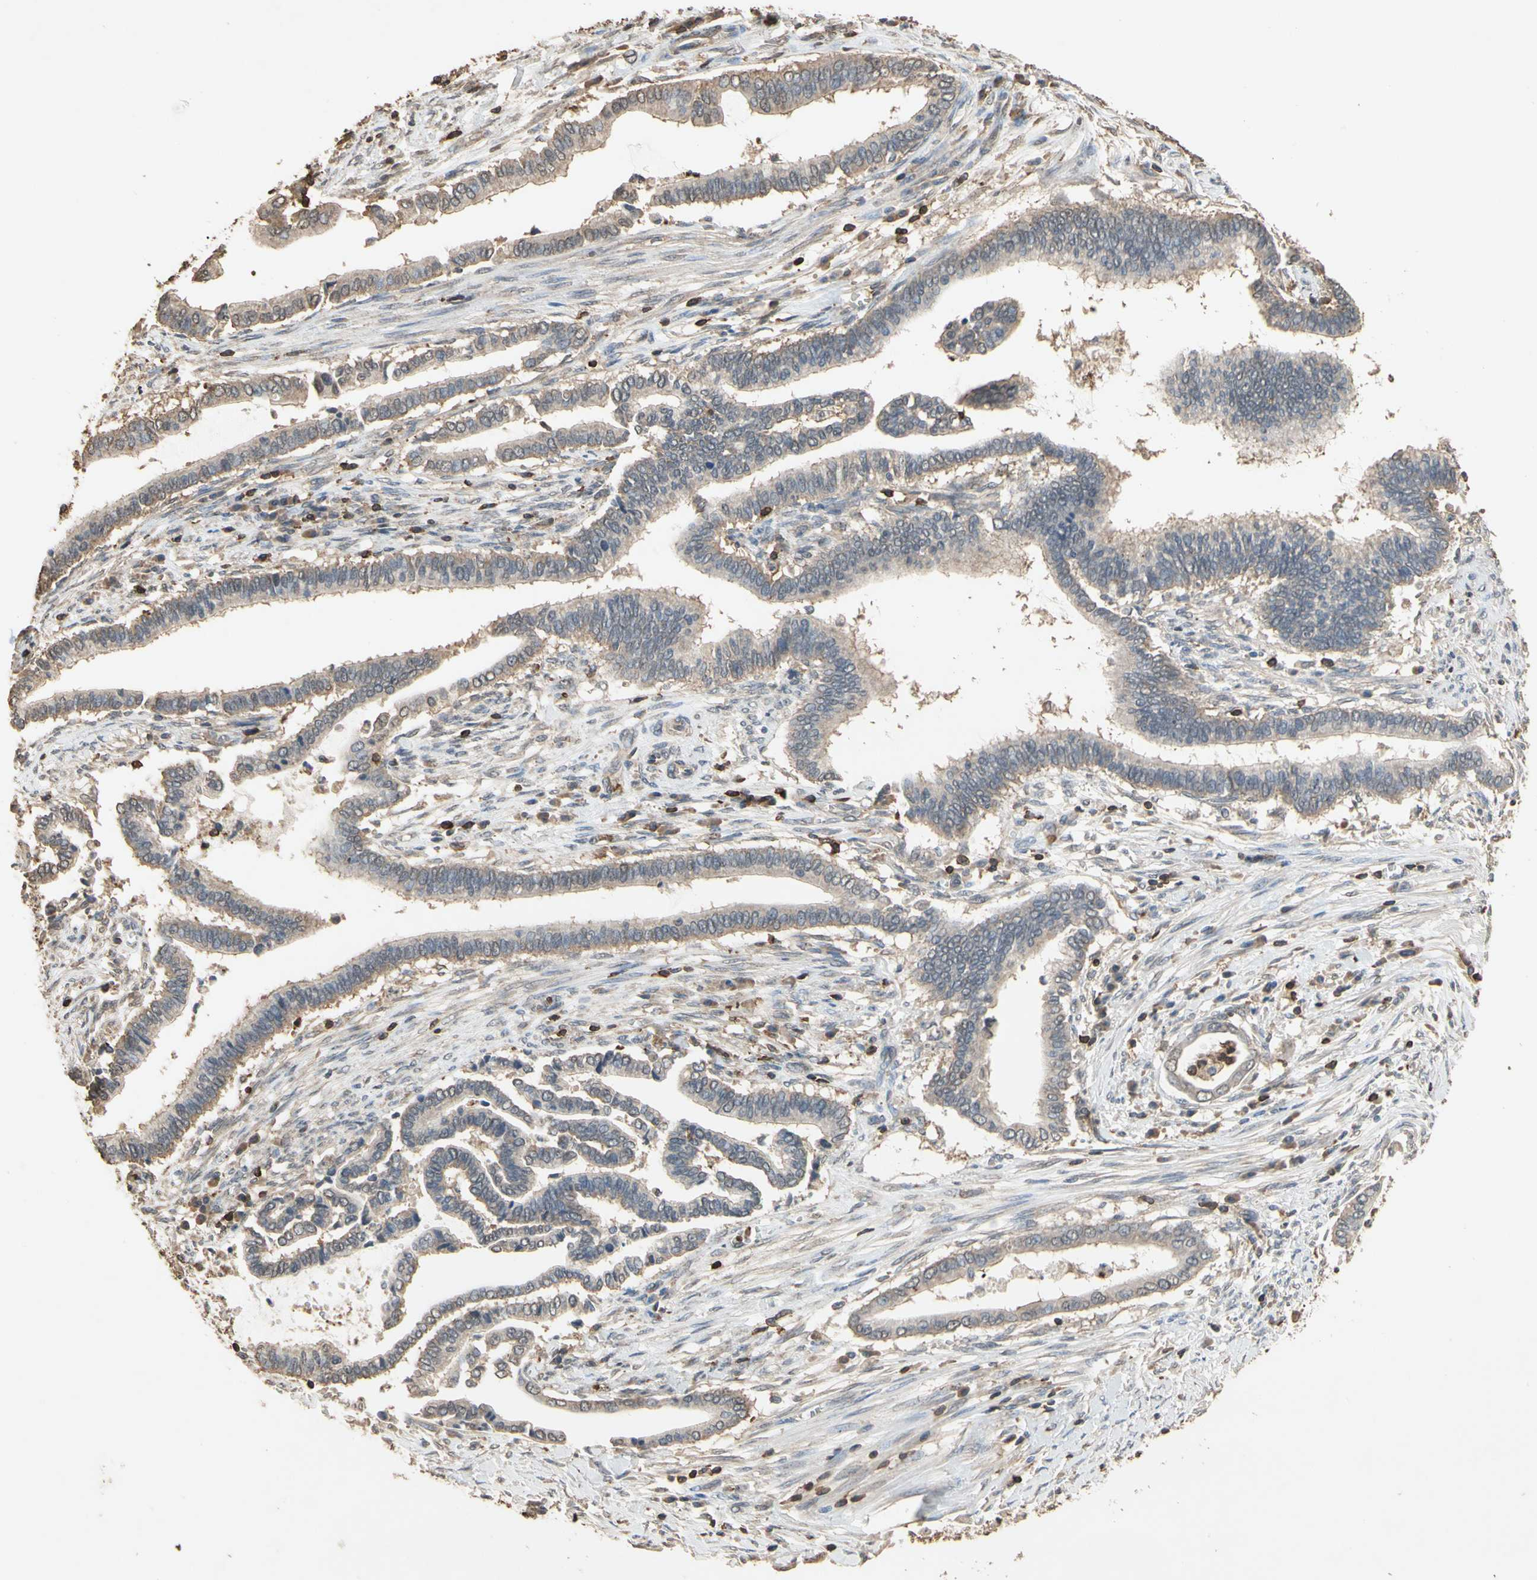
{"staining": {"intensity": "weak", "quantity": ">75%", "location": "cytoplasmic/membranous"}, "tissue": "cervical cancer", "cell_type": "Tumor cells", "image_type": "cancer", "snomed": [{"axis": "morphology", "description": "Adenocarcinoma, NOS"}, {"axis": "topography", "description": "Cervix"}], "caption": "Immunohistochemistry micrograph of adenocarcinoma (cervical) stained for a protein (brown), which exhibits low levels of weak cytoplasmic/membranous staining in approximately >75% of tumor cells.", "gene": "MAP3K10", "patient": {"sex": "female", "age": 44}}